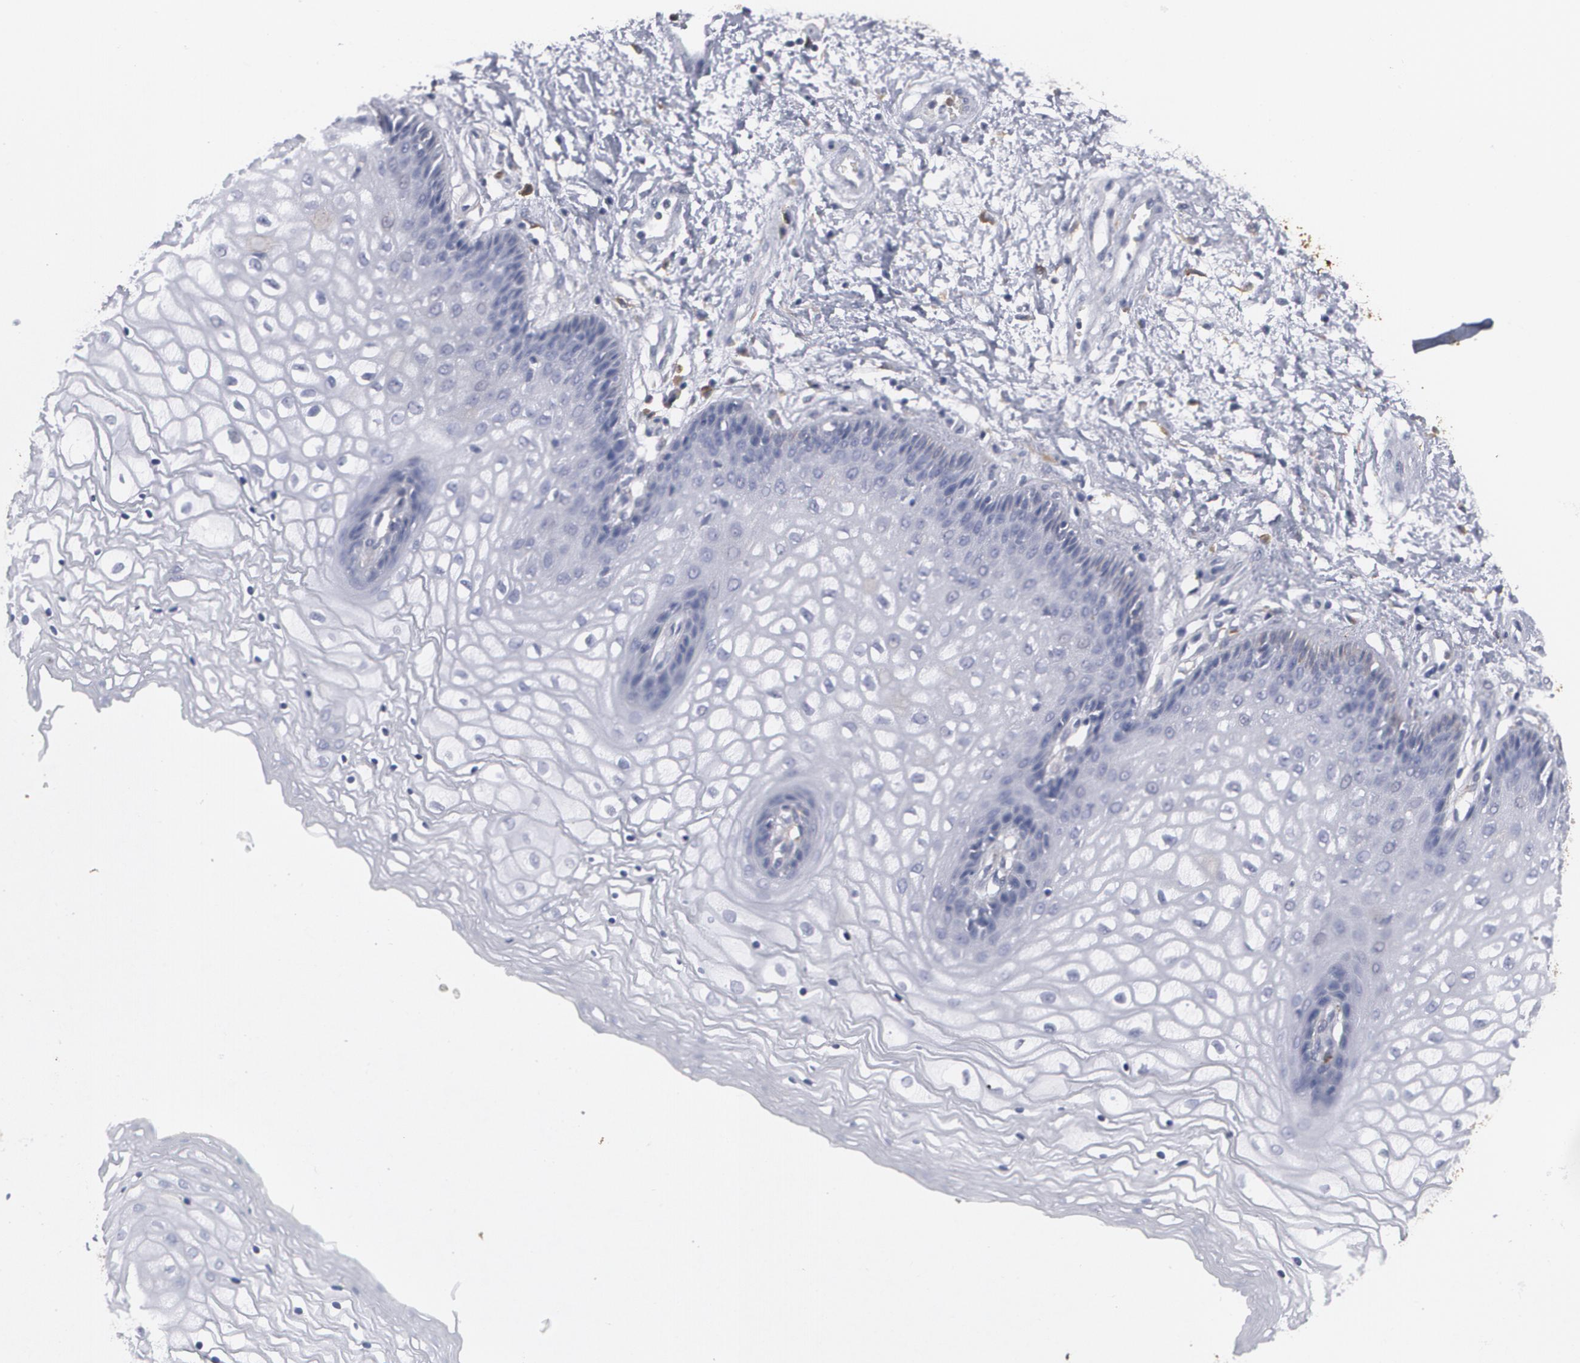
{"staining": {"intensity": "moderate", "quantity": "<25%", "location": "cytoplasmic/membranous"}, "tissue": "vagina", "cell_type": "Squamous epithelial cells", "image_type": "normal", "snomed": [{"axis": "morphology", "description": "Normal tissue, NOS"}, {"axis": "topography", "description": "Vagina"}], "caption": "Protein expression analysis of unremarkable human vagina reveals moderate cytoplasmic/membranous positivity in about <25% of squamous epithelial cells. The staining was performed using DAB, with brown indicating positive protein expression. Nuclei are stained blue with hematoxylin.", "gene": "ODC1", "patient": {"sex": "female", "age": 34}}